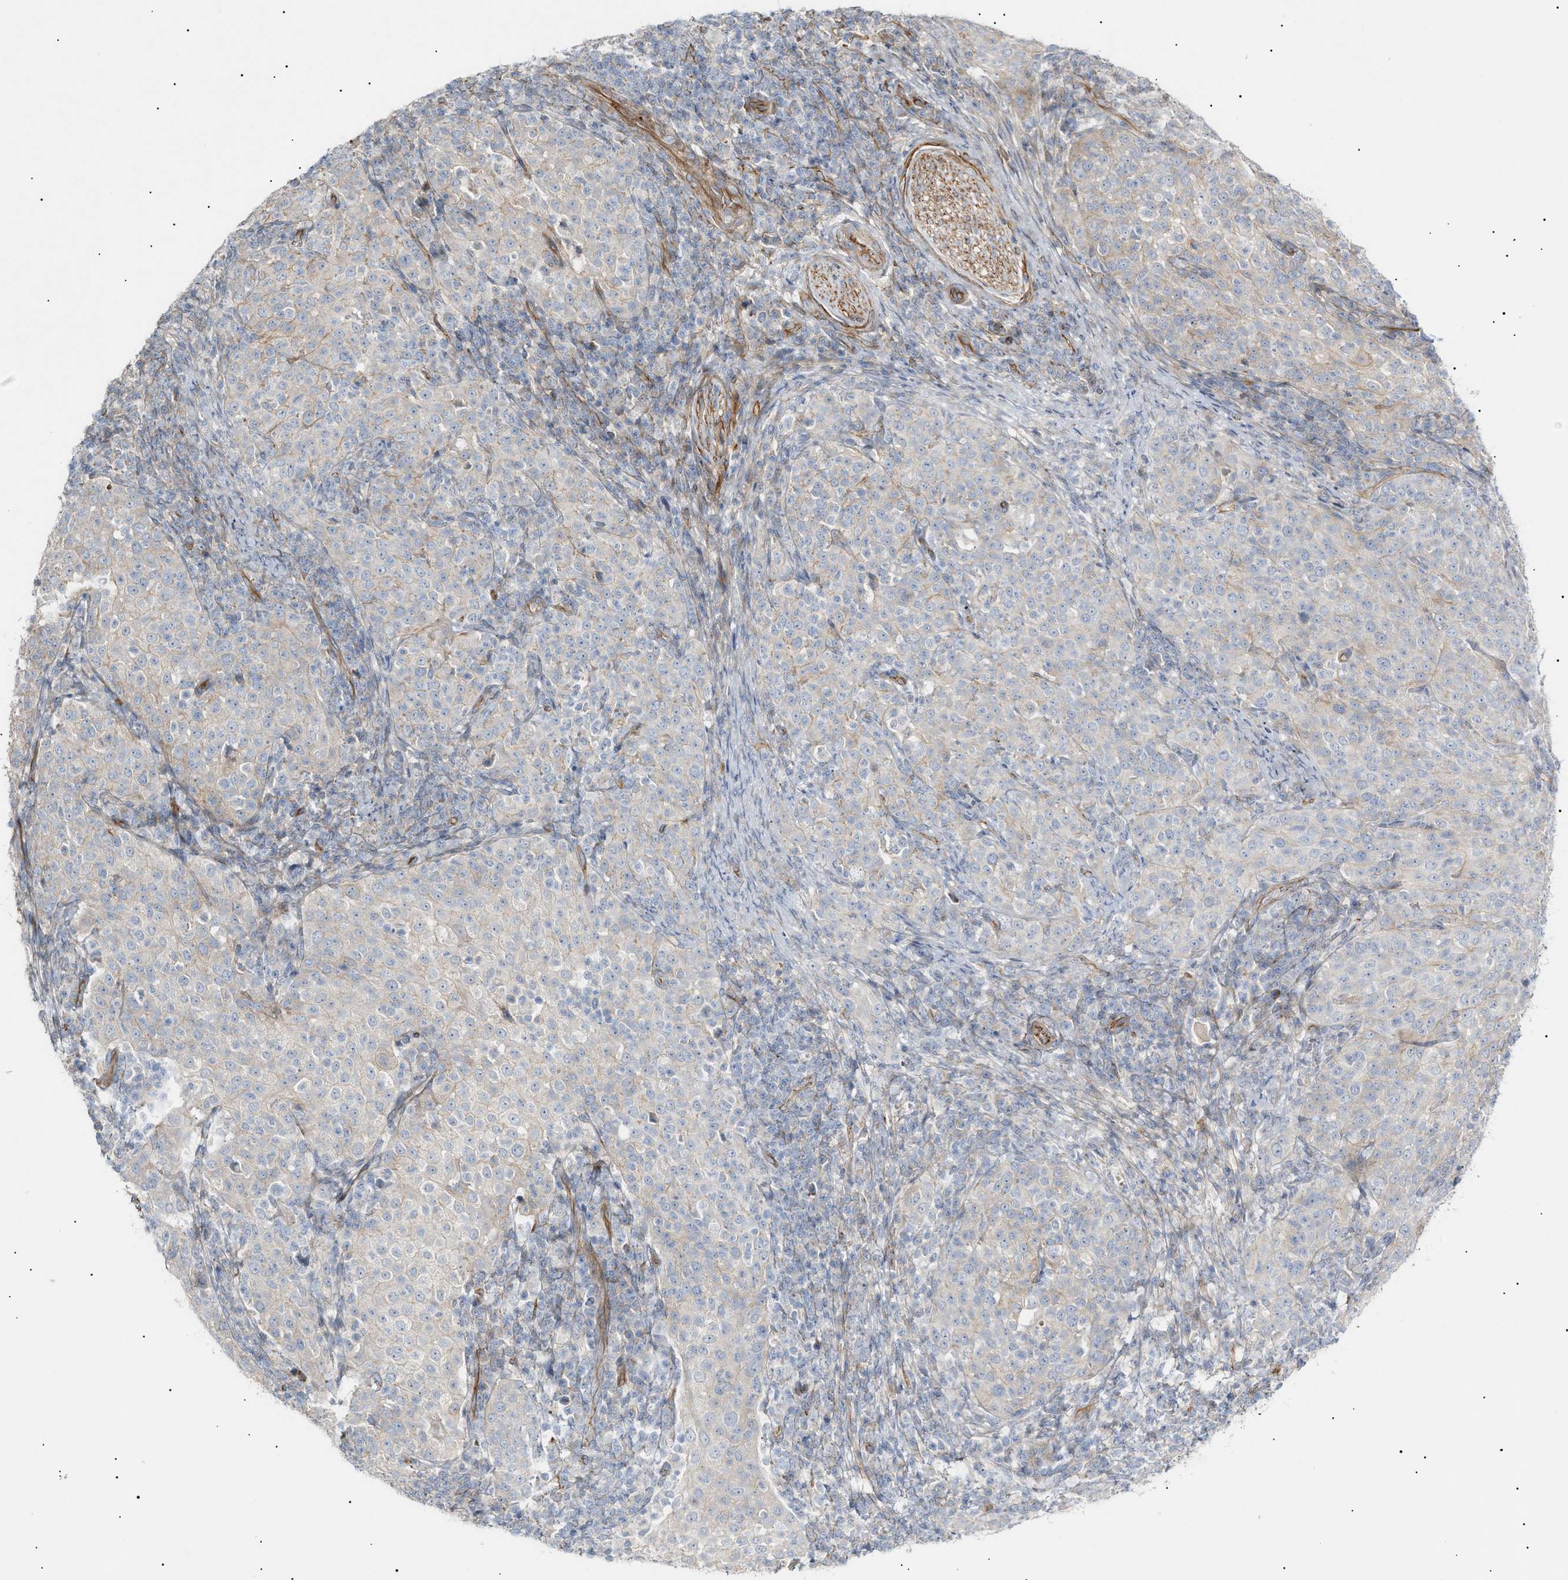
{"staining": {"intensity": "weak", "quantity": "<25%", "location": "cytoplasmic/membranous"}, "tissue": "cervical cancer", "cell_type": "Tumor cells", "image_type": "cancer", "snomed": [{"axis": "morphology", "description": "Squamous cell carcinoma, NOS"}, {"axis": "topography", "description": "Cervix"}], "caption": "An IHC histopathology image of cervical cancer is shown. There is no staining in tumor cells of cervical cancer. (DAB (3,3'-diaminobenzidine) IHC visualized using brightfield microscopy, high magnification).", "gene": "ZFHX2", "patient": {"sex": "female", "age": 51}}